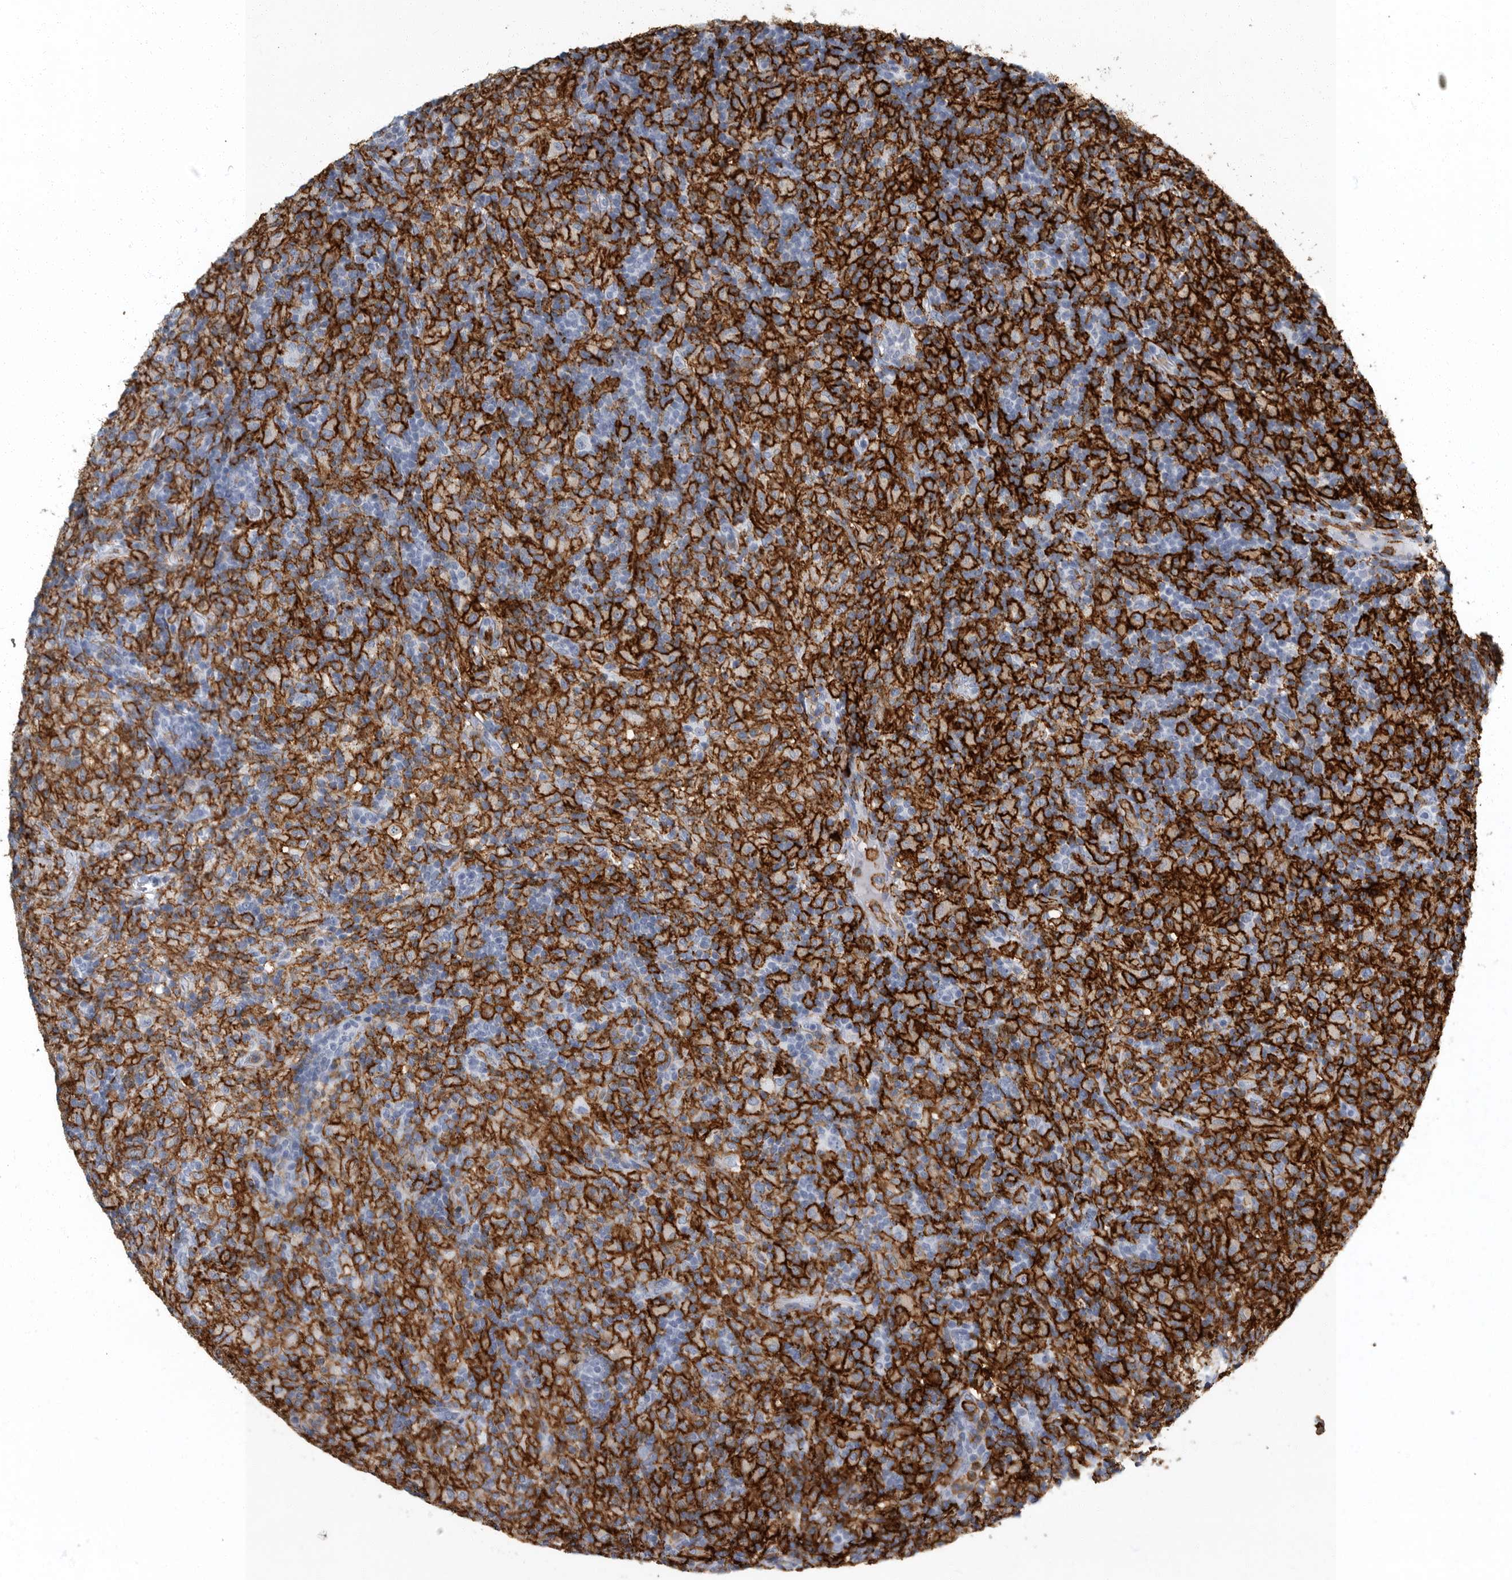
{"staining": {"intensity": "negative", "quantity": "none", "location": "none"}, "tissue": "lymphoma", "cell_type": "Tumor cells", "image_type": "cancer", "snomed": [{"axis": "morphology", "description": "Hodgkin's disease, NOS"}, {"axis": "topography", "description": "Lymph node"}], "caption": "Protein analysis of Hodgkin's disease reveals no significant staining in tumor cells. (Immunohistochemistry (ihc), brightfield microscopy, high magnification).", "gene": "FCER1G", "patient": {"sex": "male", "age": 70}}